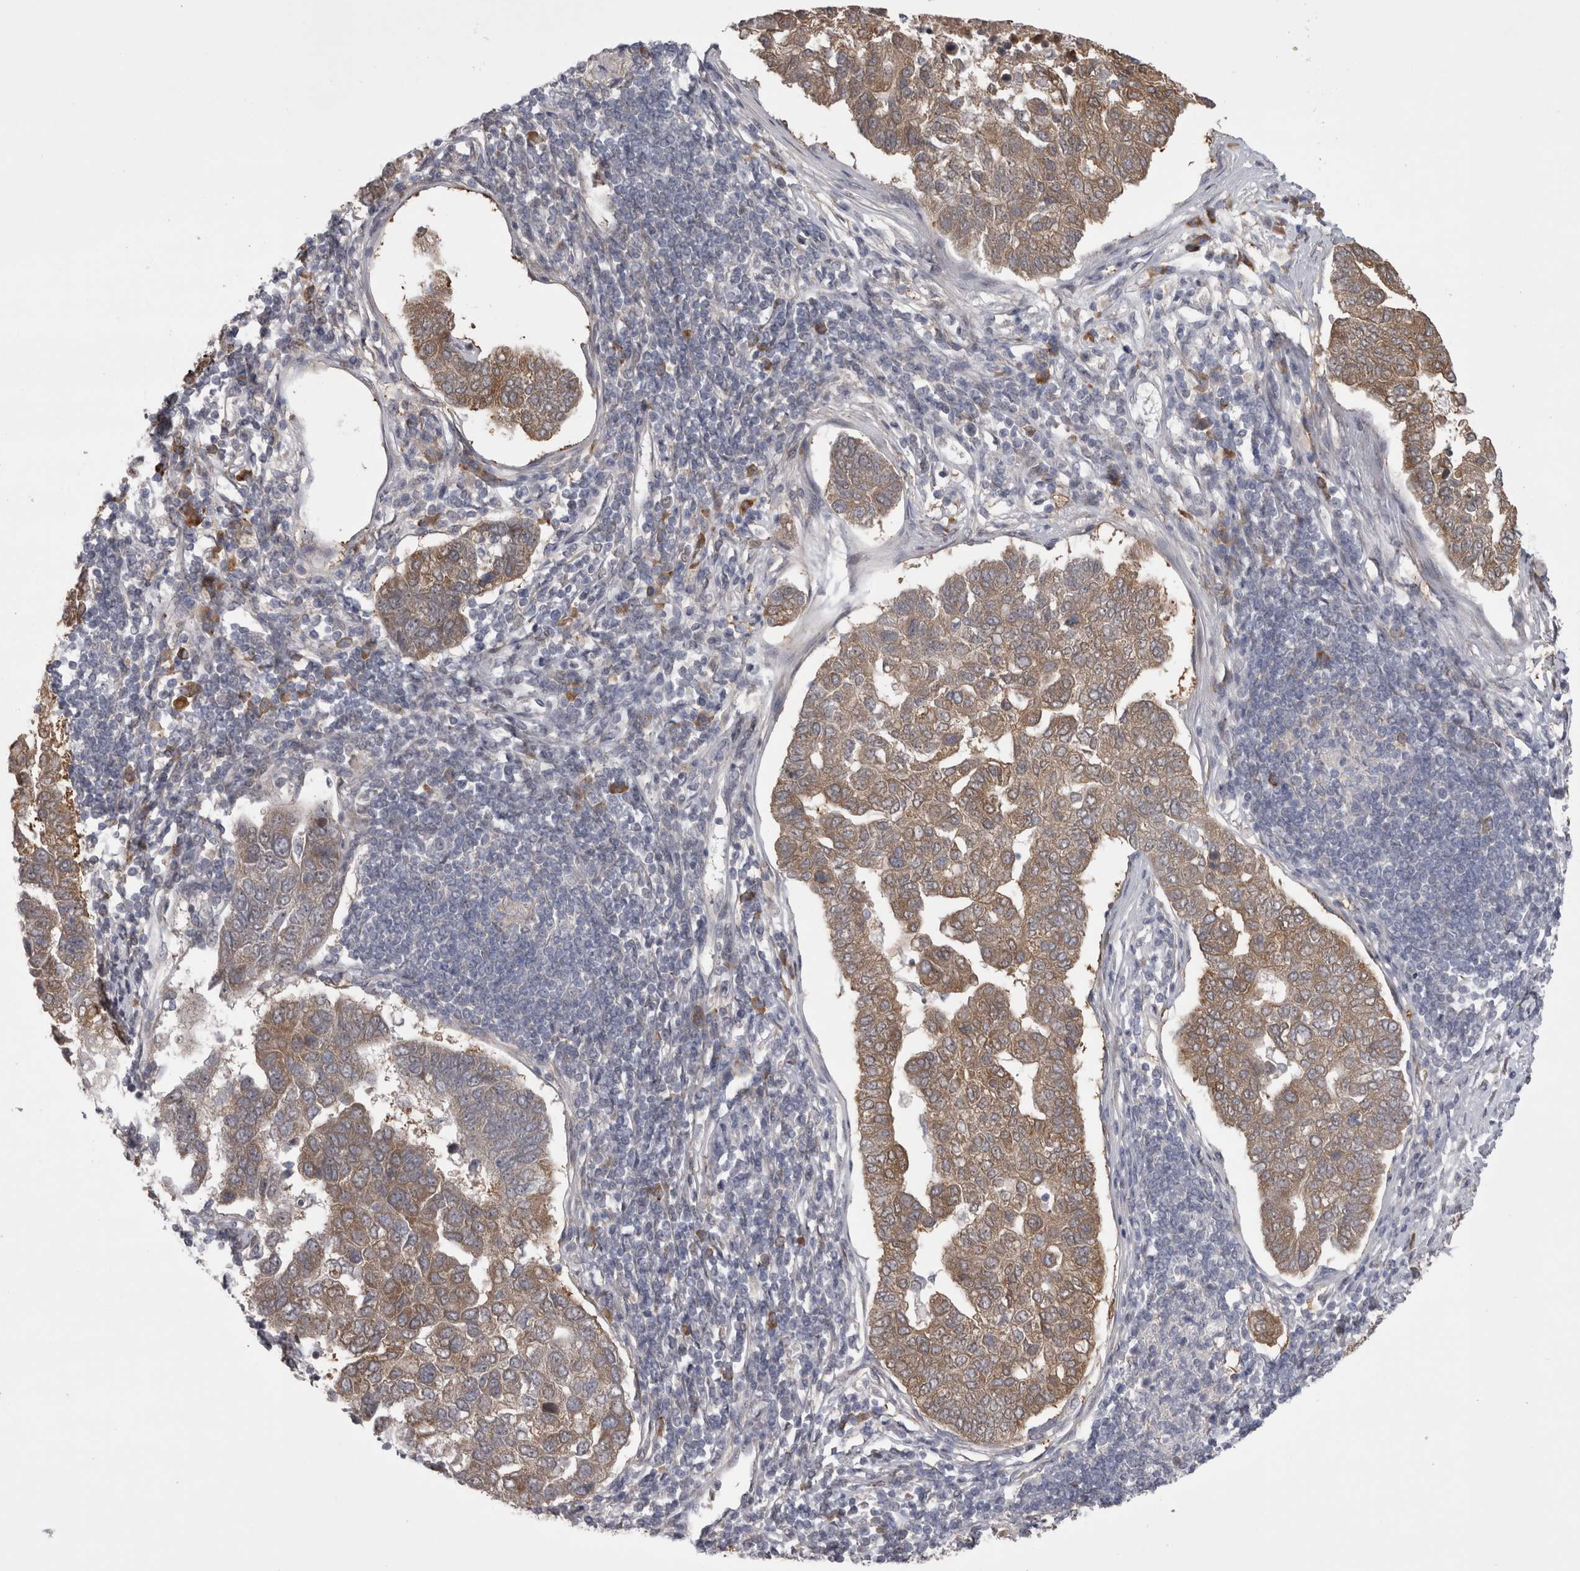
{"staining": {"intensity": "moderate", "quantity": ">75%", "location": "cytoplasmic/membranous"}, "tissue": "pancreatic cancer", "cell_type": "Tumor cells", "image_type": "cancer", "snomed": [{"axis": "morphology", "description": "Adenocarcinoma, NOS"}, {"axis": "topography", "description": "Pancreas"}], "caption": "Immunohistochemical staining of adenocarcinoma (pancreatic) reveals medium levels of moderate cytoplasmic/membranous protein expression in approximately >75% of tumor cells.", "gene": "CHIC2", "patient": {"sex": "female", "age": 61}}